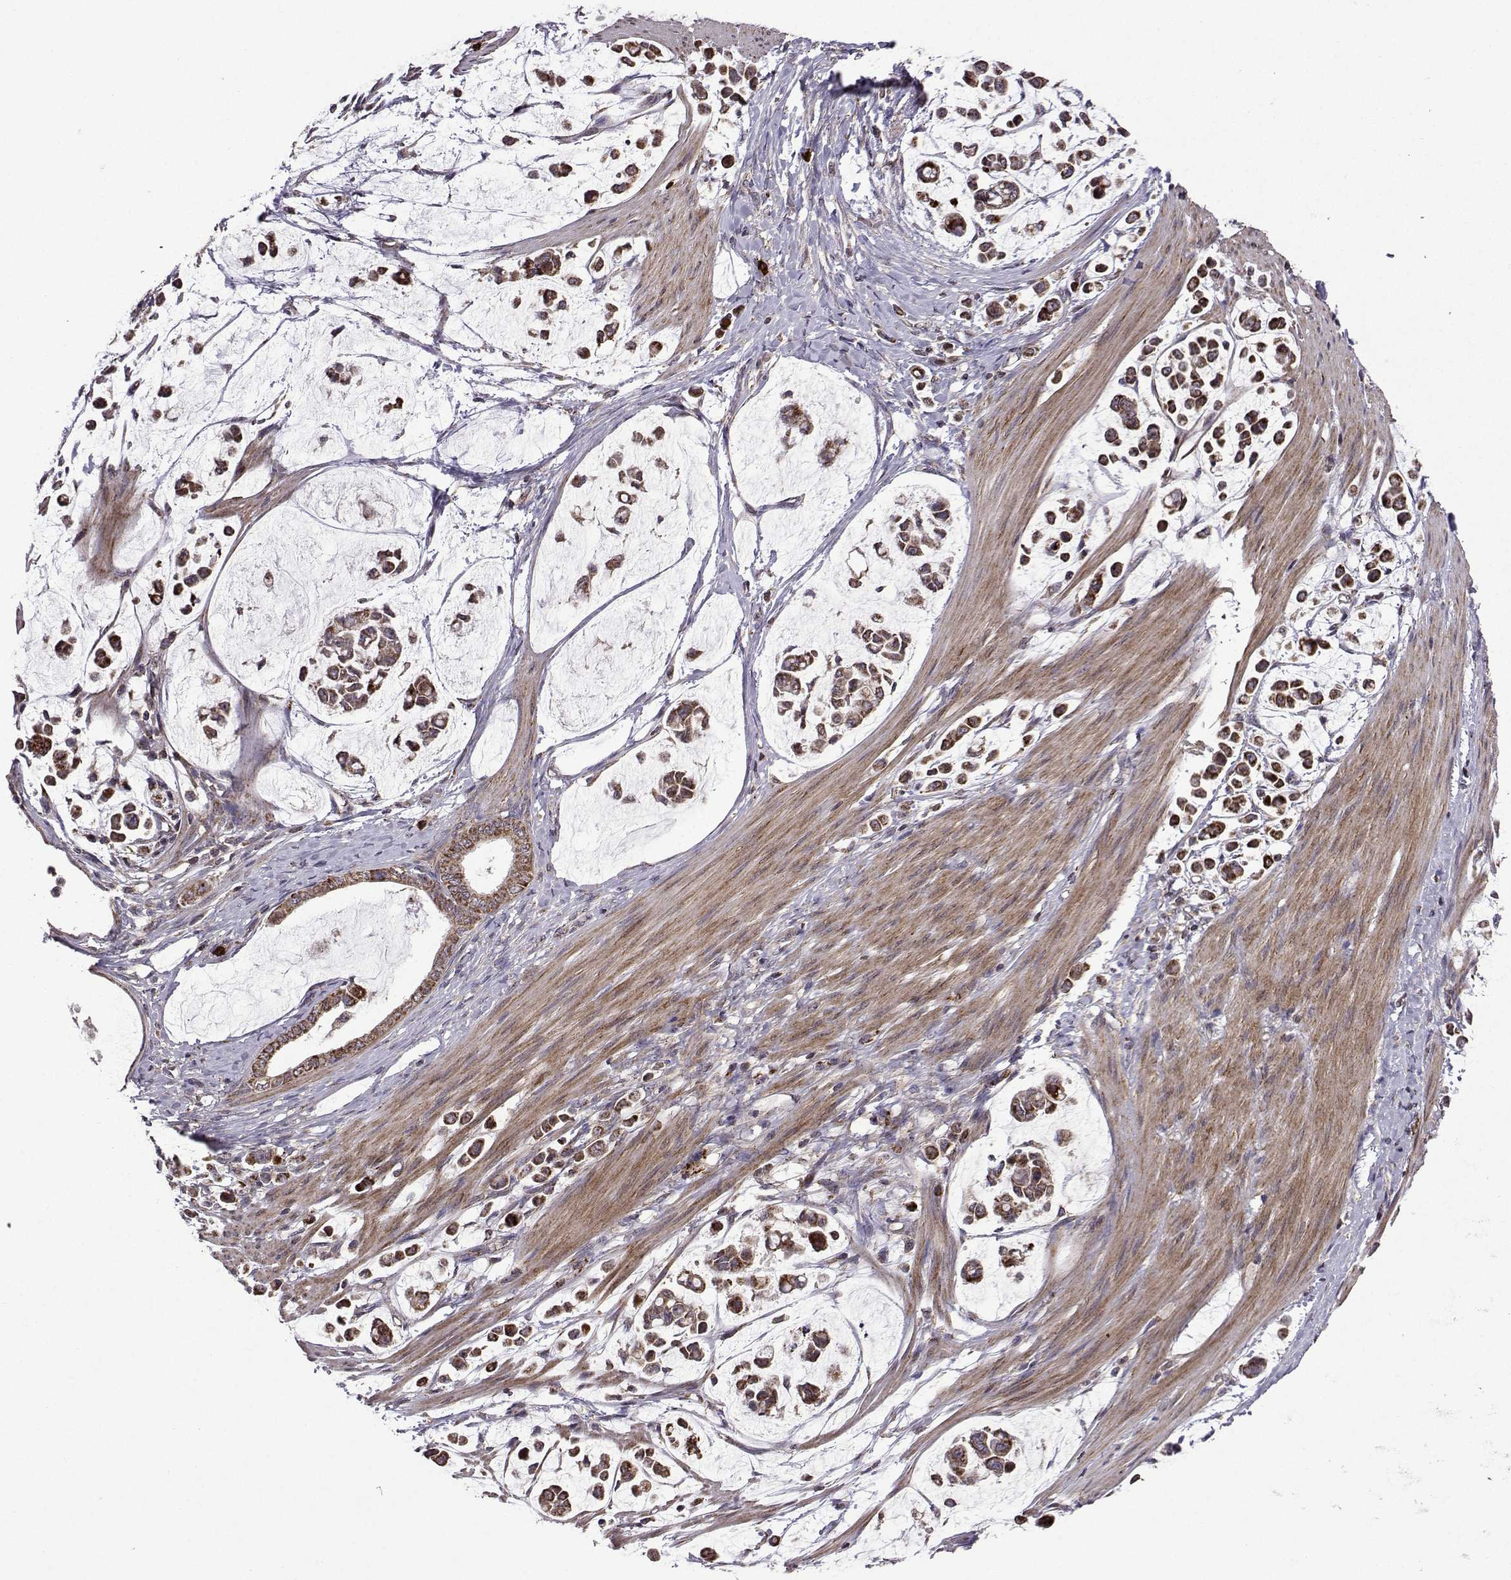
{"staining": {"intensity": "strong", "quantity": "<25%", "location": "cytoplasmic/membranous"}, "tissue": "stomach cancer", "cell_type": "Tumor cells", "image_type": "cancer", "snomed": [{"axis": "morphology", "description": "Adenocarcinoma, NOS"}, {"axis": "topography", "description": "Stomach"}], "caption": "A brown stain shows strong cytoplasmic/membranous staining of a protein in adenocarcinoma (stomach) tumor cells.", "gene": "TAB2", "patient": {"sex": "male", "age": 82}}